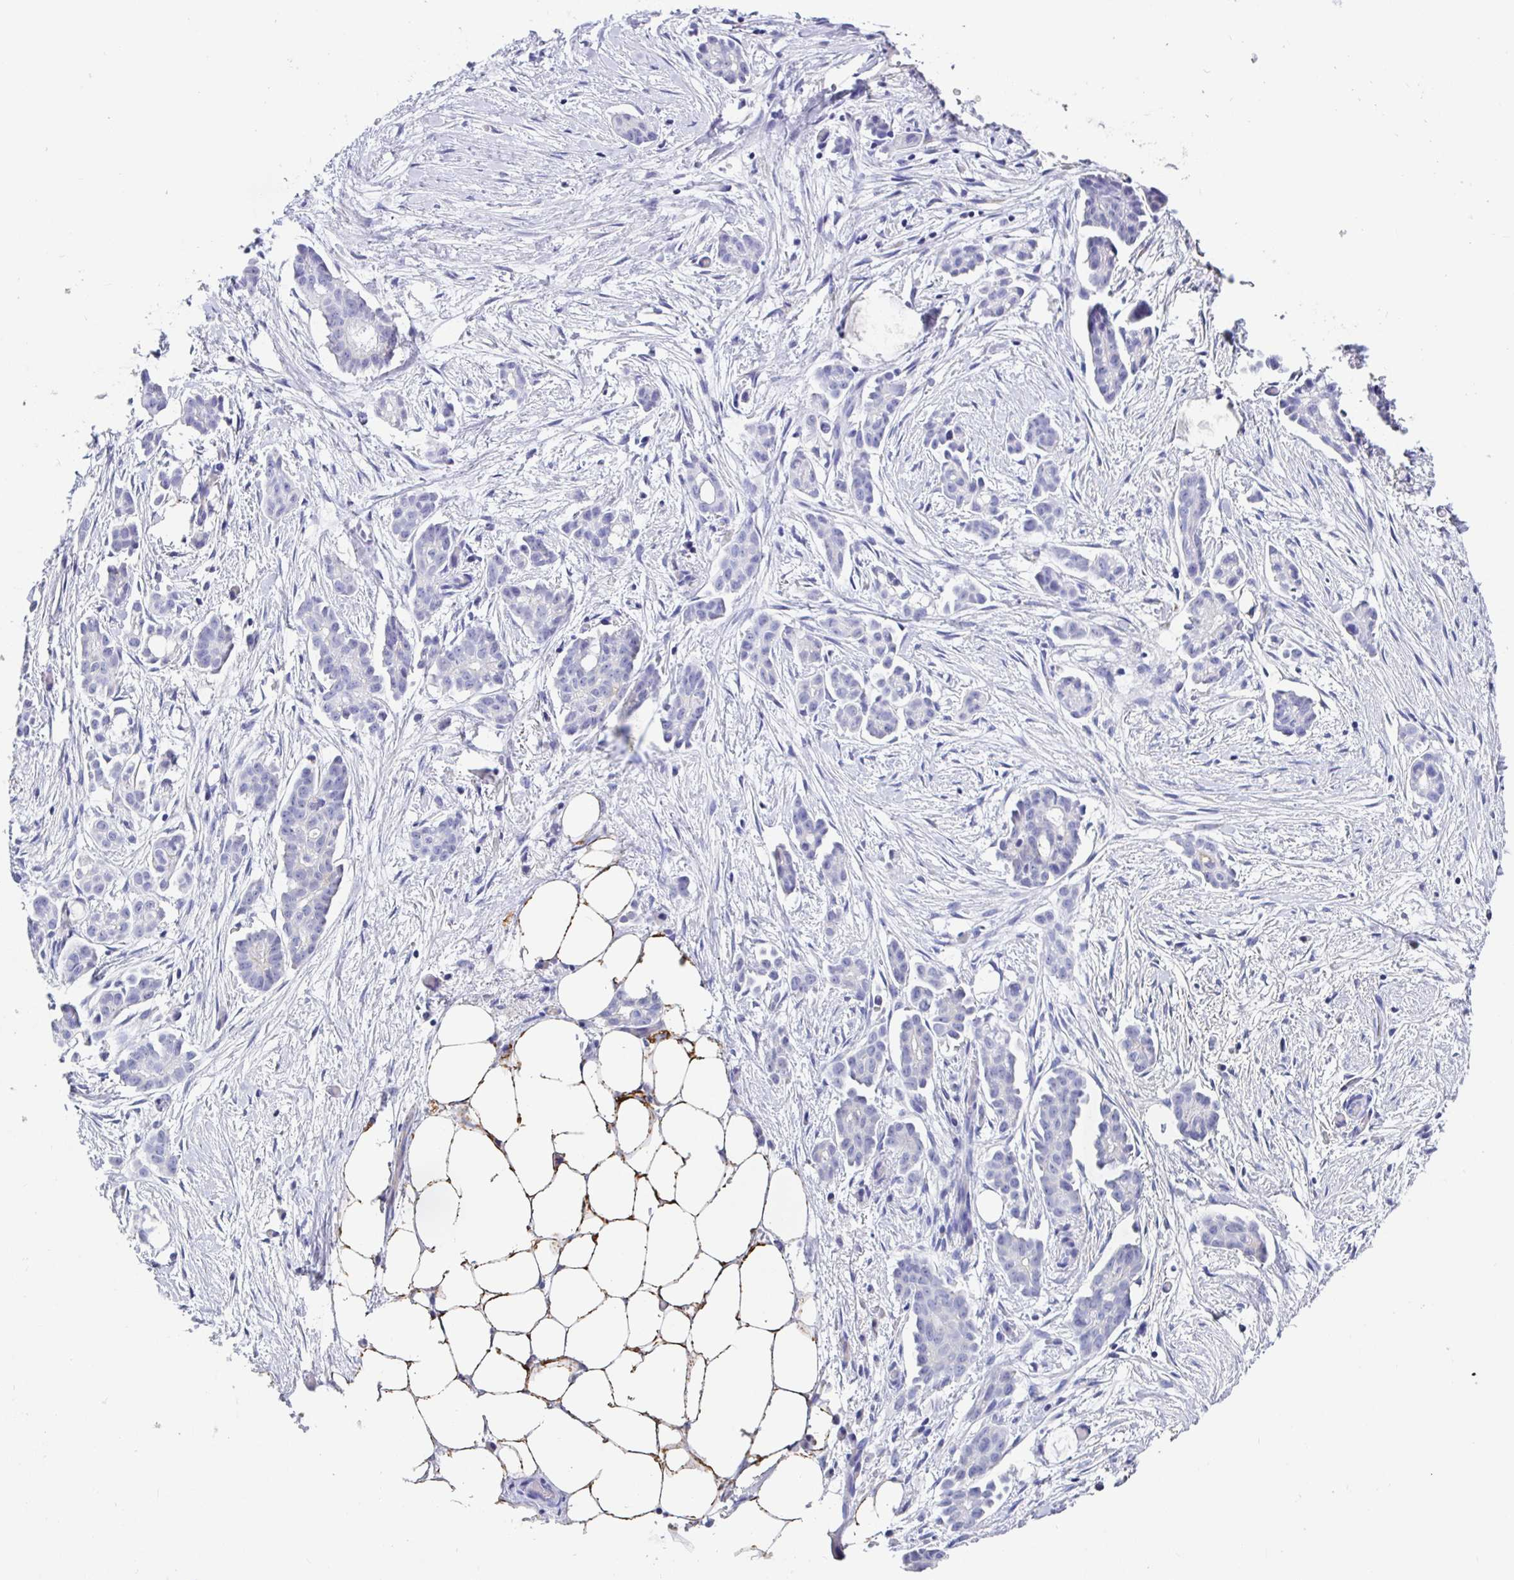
{"staining": {"intensity": "negative", "quantity": "none", "location": "none"}, "tissue": "ovarian cancer", "cell_type": "Tumor cells", "image_type": "cancer", "snomed": [{"axis": "morphology", "description": "Cystadenocarcinoma, serous, NOS"}, {"axis": "topography", "description": "Ovary"}], "caption": "Immunohistochemical staining of ovarian cancer demonstrates no significant expression in tumor cells.", "gene": "MAOA", "patient": {"sex": "female", "age": 50}}